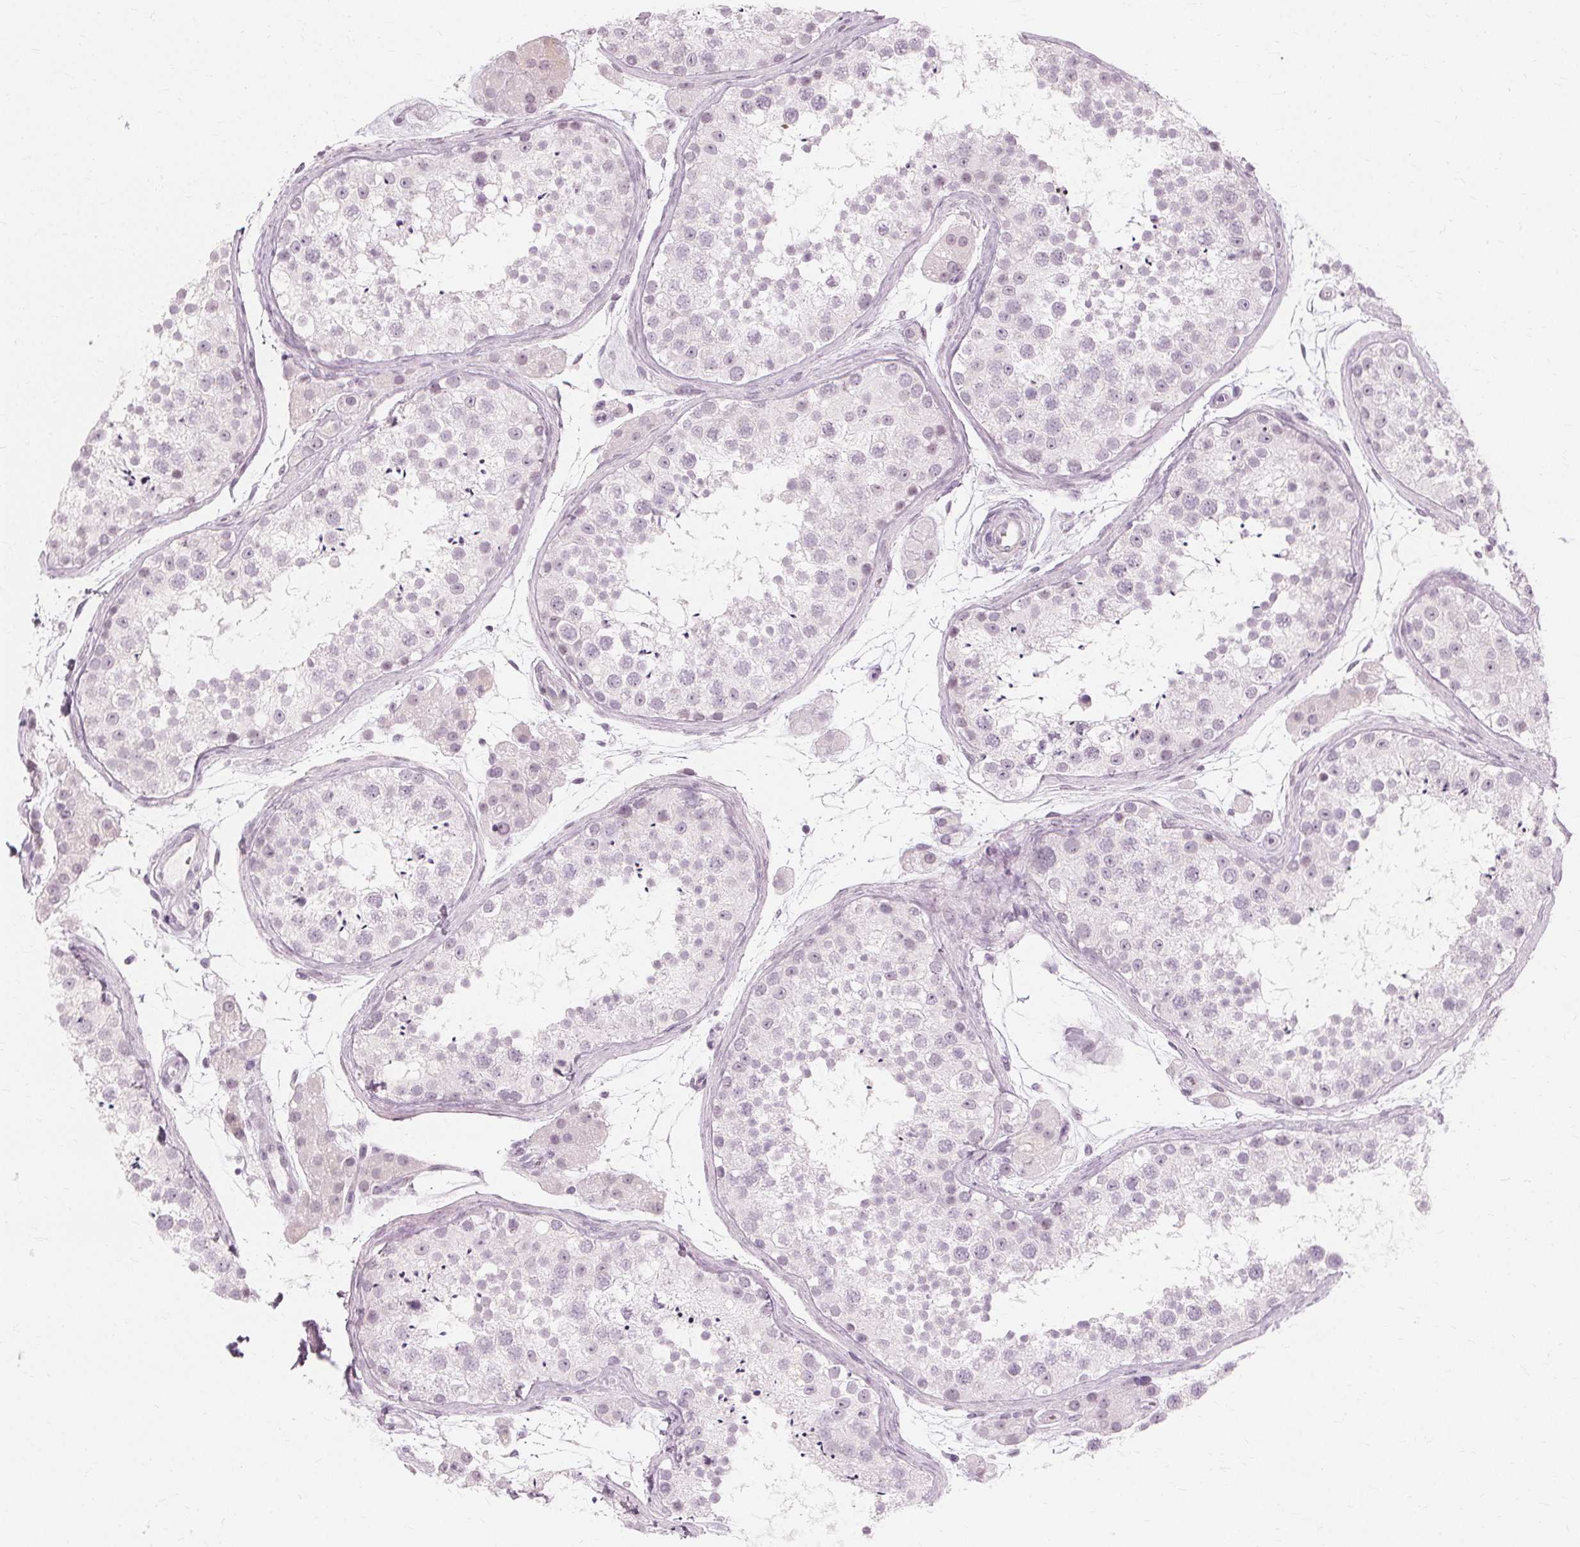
{"staining": {"intensity": "negative", "quantity": "none", "location": "none"}, "tissue": "testis", "cell_type": "Cells in seminiferous ducts", "image_type": "normal", "snomed": [{"axis": "morphology", "description": "Normal tissue, NOS"}, {"axis": "topography", "description": "Testis"}], "caption": "Histopathology image shows no protein staining in cells in seminiferous ducts of benign testis.", "gene": "NXPE1", "patient": {"sex": "male", "age": 41}}